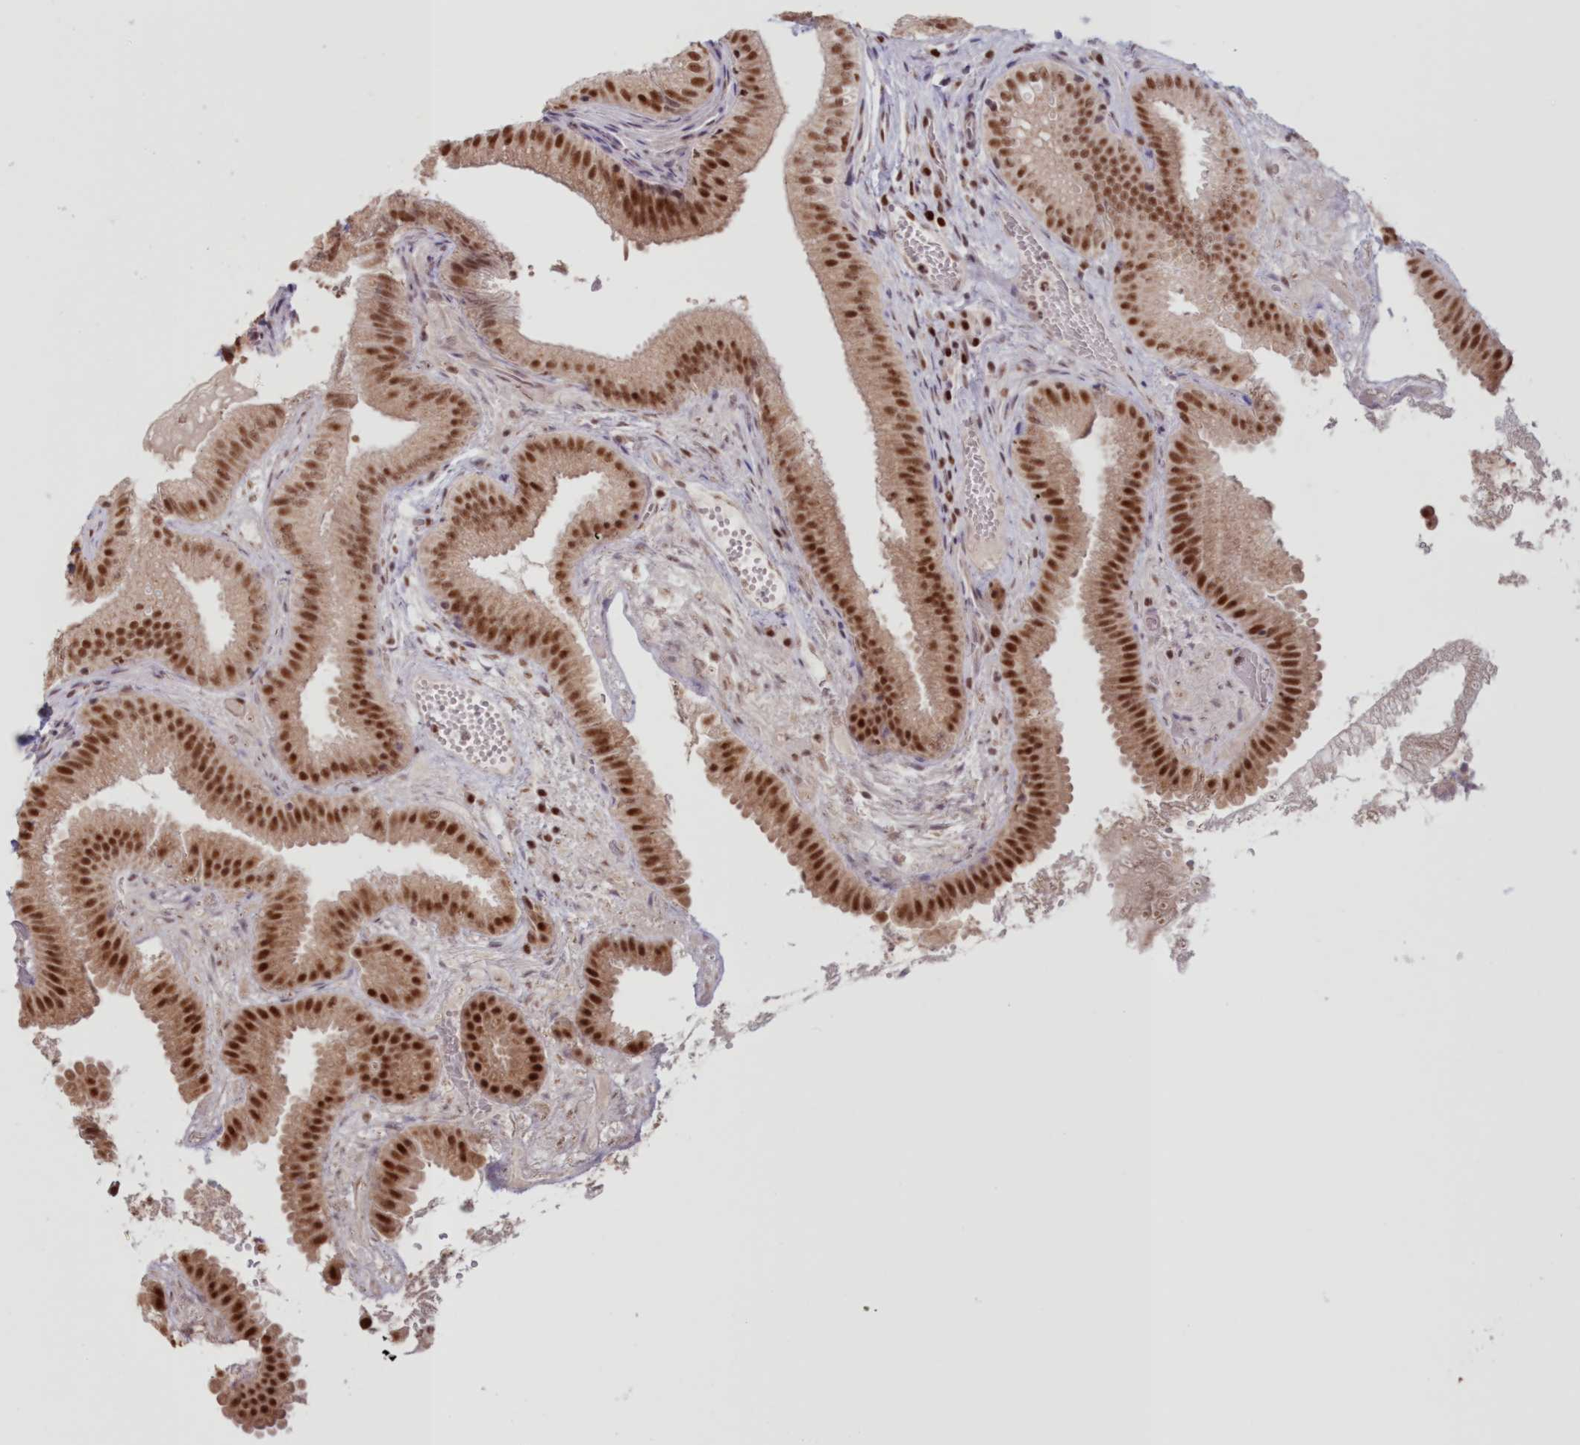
{"staining": {"intensity": "strong", "quantity": ">75%", "location": "nuclear"}, "tissue": "gallbladder", "cell_type": "Glandular cells", "image_type": "normal", "snomed": [{"axis": "morphology", "description": "Normal tissue, NOS"}, {"axis": "topography", "description": "Gallbladder"}], "caption": "Gallbladder stained with immunohistochemistry demonstrates strong nuclear positivity in approximately >75% of glandular cells.", "gene": "POLR2B", "patient": {"sex": "female", "age": 30}}